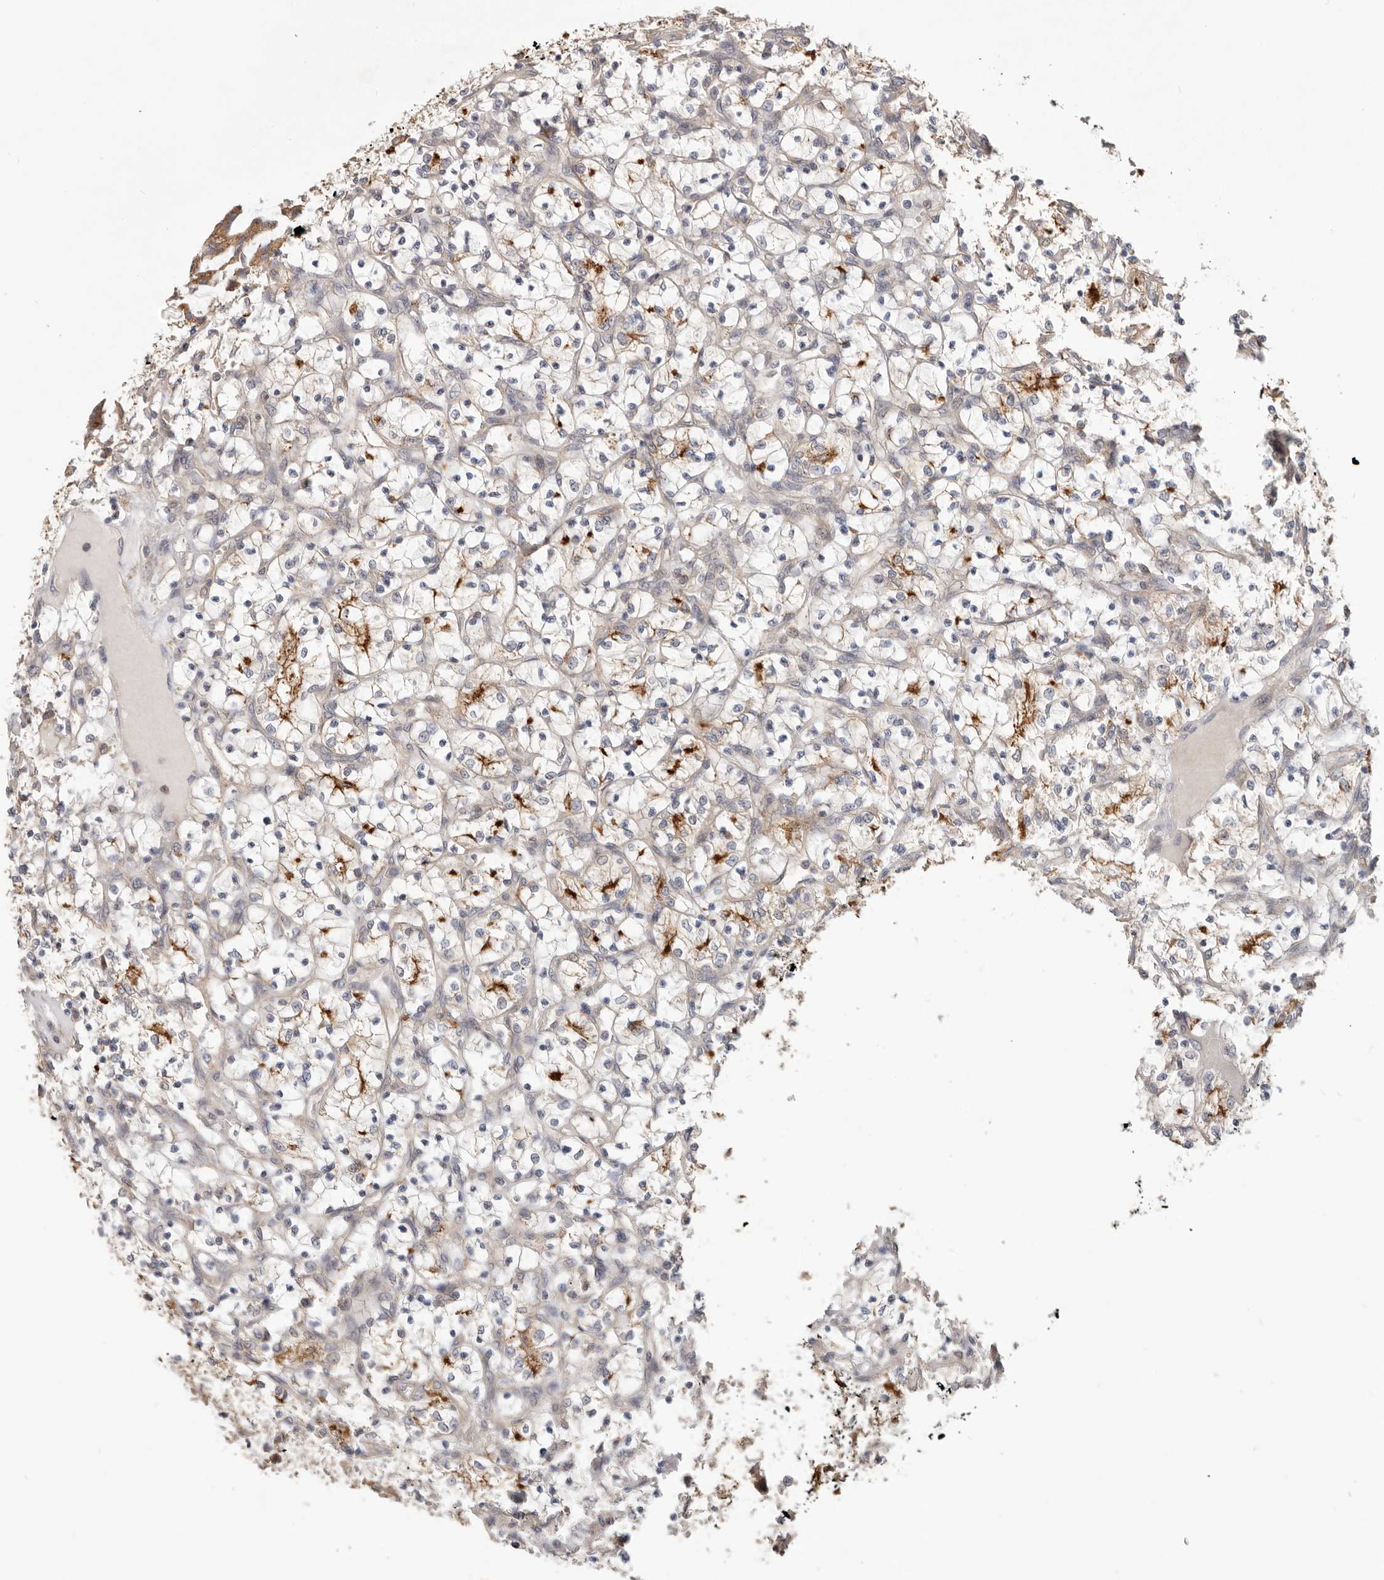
{"staining": {"intensity": "strong", "quantity": "25%-75%", "location": "cytoplasmic/membranous"}, "tissue": "renal cancer", "cell_type": "Tumor cells", "image_type": "cancer", "snomed": [{"axis": "morphology", "description": "Adenocarcinoma, NOS"}, {"axis": "topography", "description": "Kidney"}], "caption": "Renal cancer (adenocarcinoma) stained for a protein (brown) shows strong cytoplasmic/membranous positive expression in approximately 25%-75% of tumor cells.", "gene": "LRP6", "patient": {"sex": "female", "age": 69}}